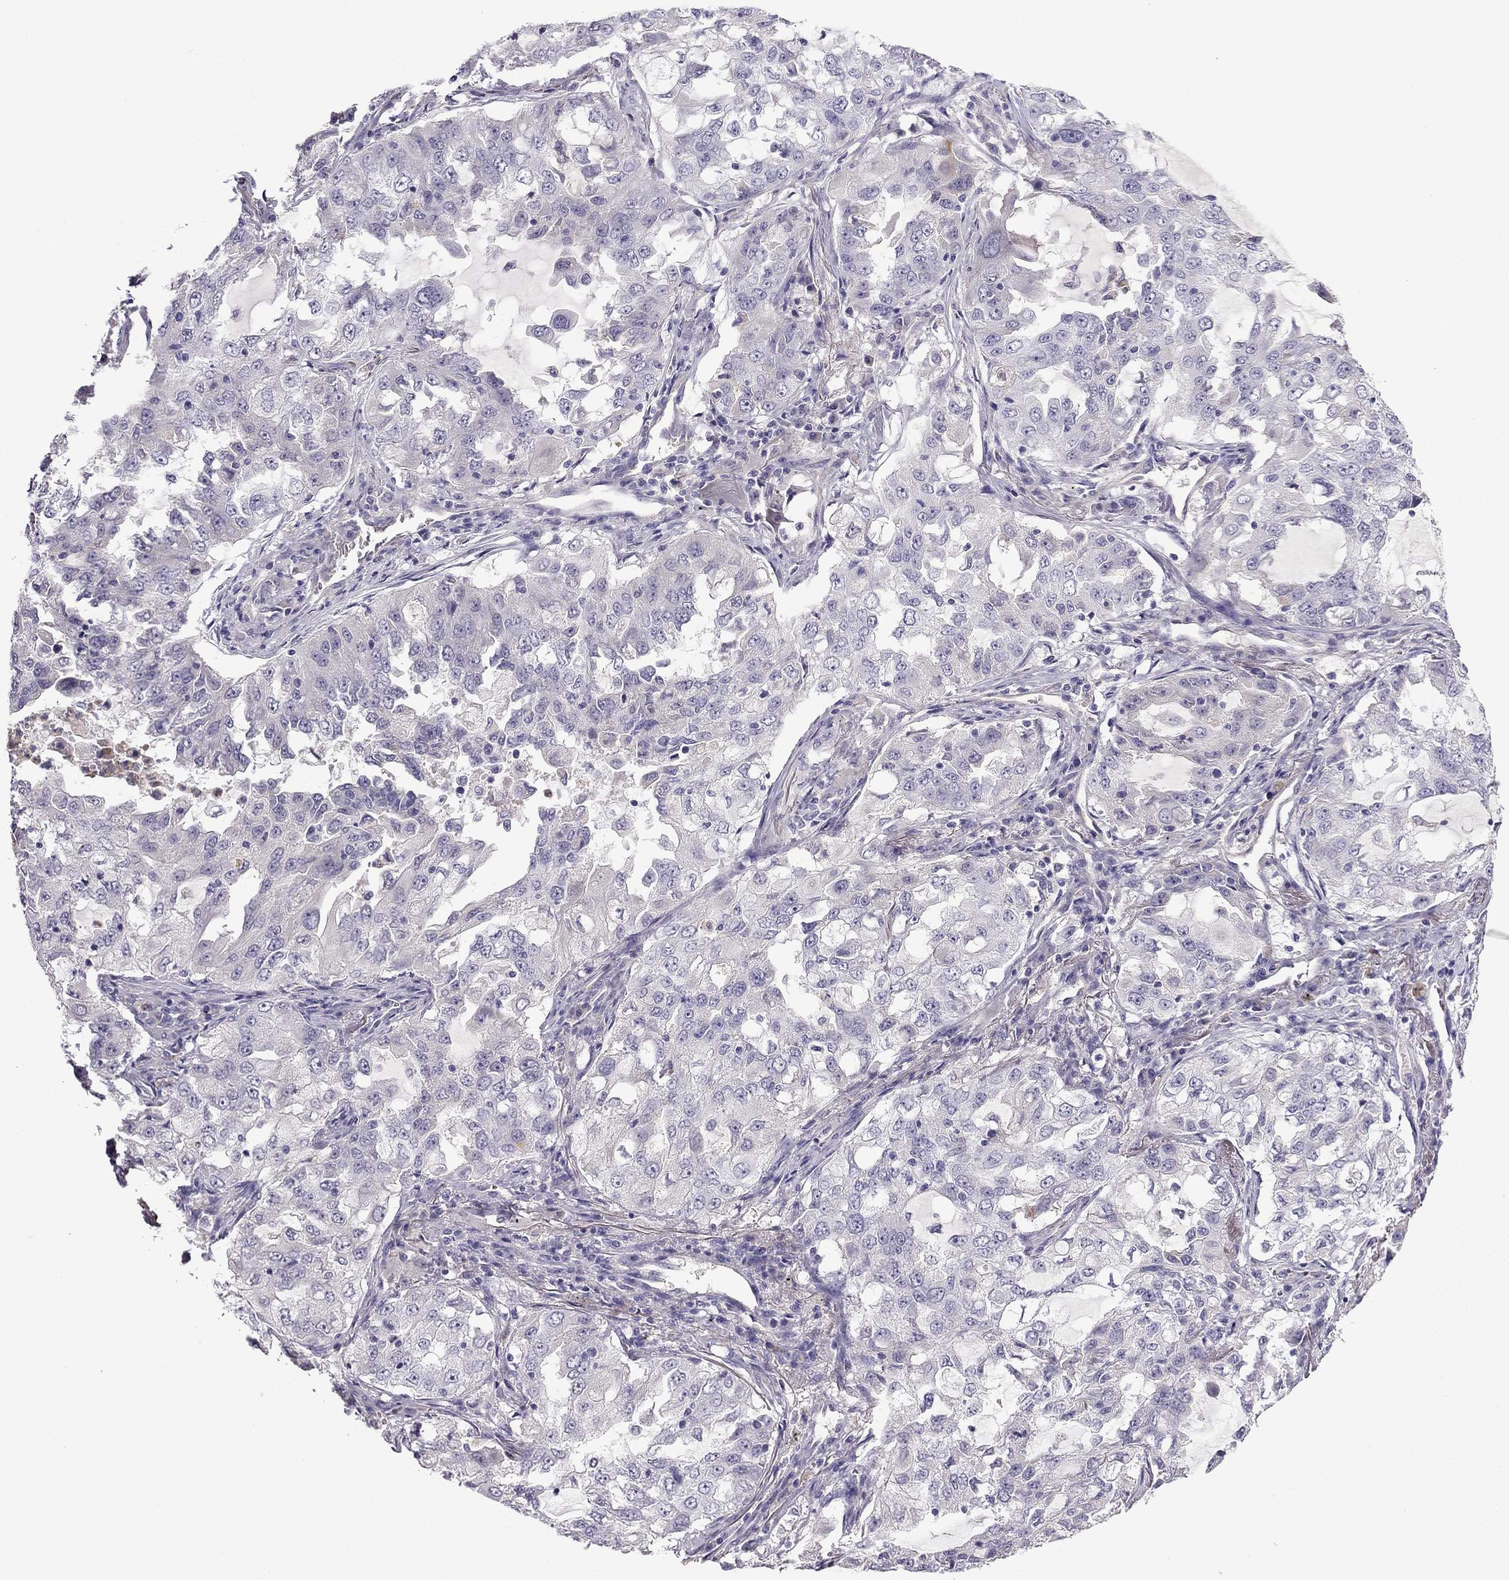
{"staining": {"intensity": "negative", "quantity": "none", "location": "none"}, "tissue": "lung cancer", "cell_type": "Tumor cells", "image_type": "cancer", "snomed": [{"axis": "morphology", "description": "Adenocarcinoma, NOS"}, {"axis": "topography", "description": "Lung"}], "caption": "Histopathology image shows no significant protein positivity in tumor cells of lung adenocarcinoma. Nuclei are stained in blue.", "gene": "STOML3", "patient": {"sex": "female", "age": 61}}